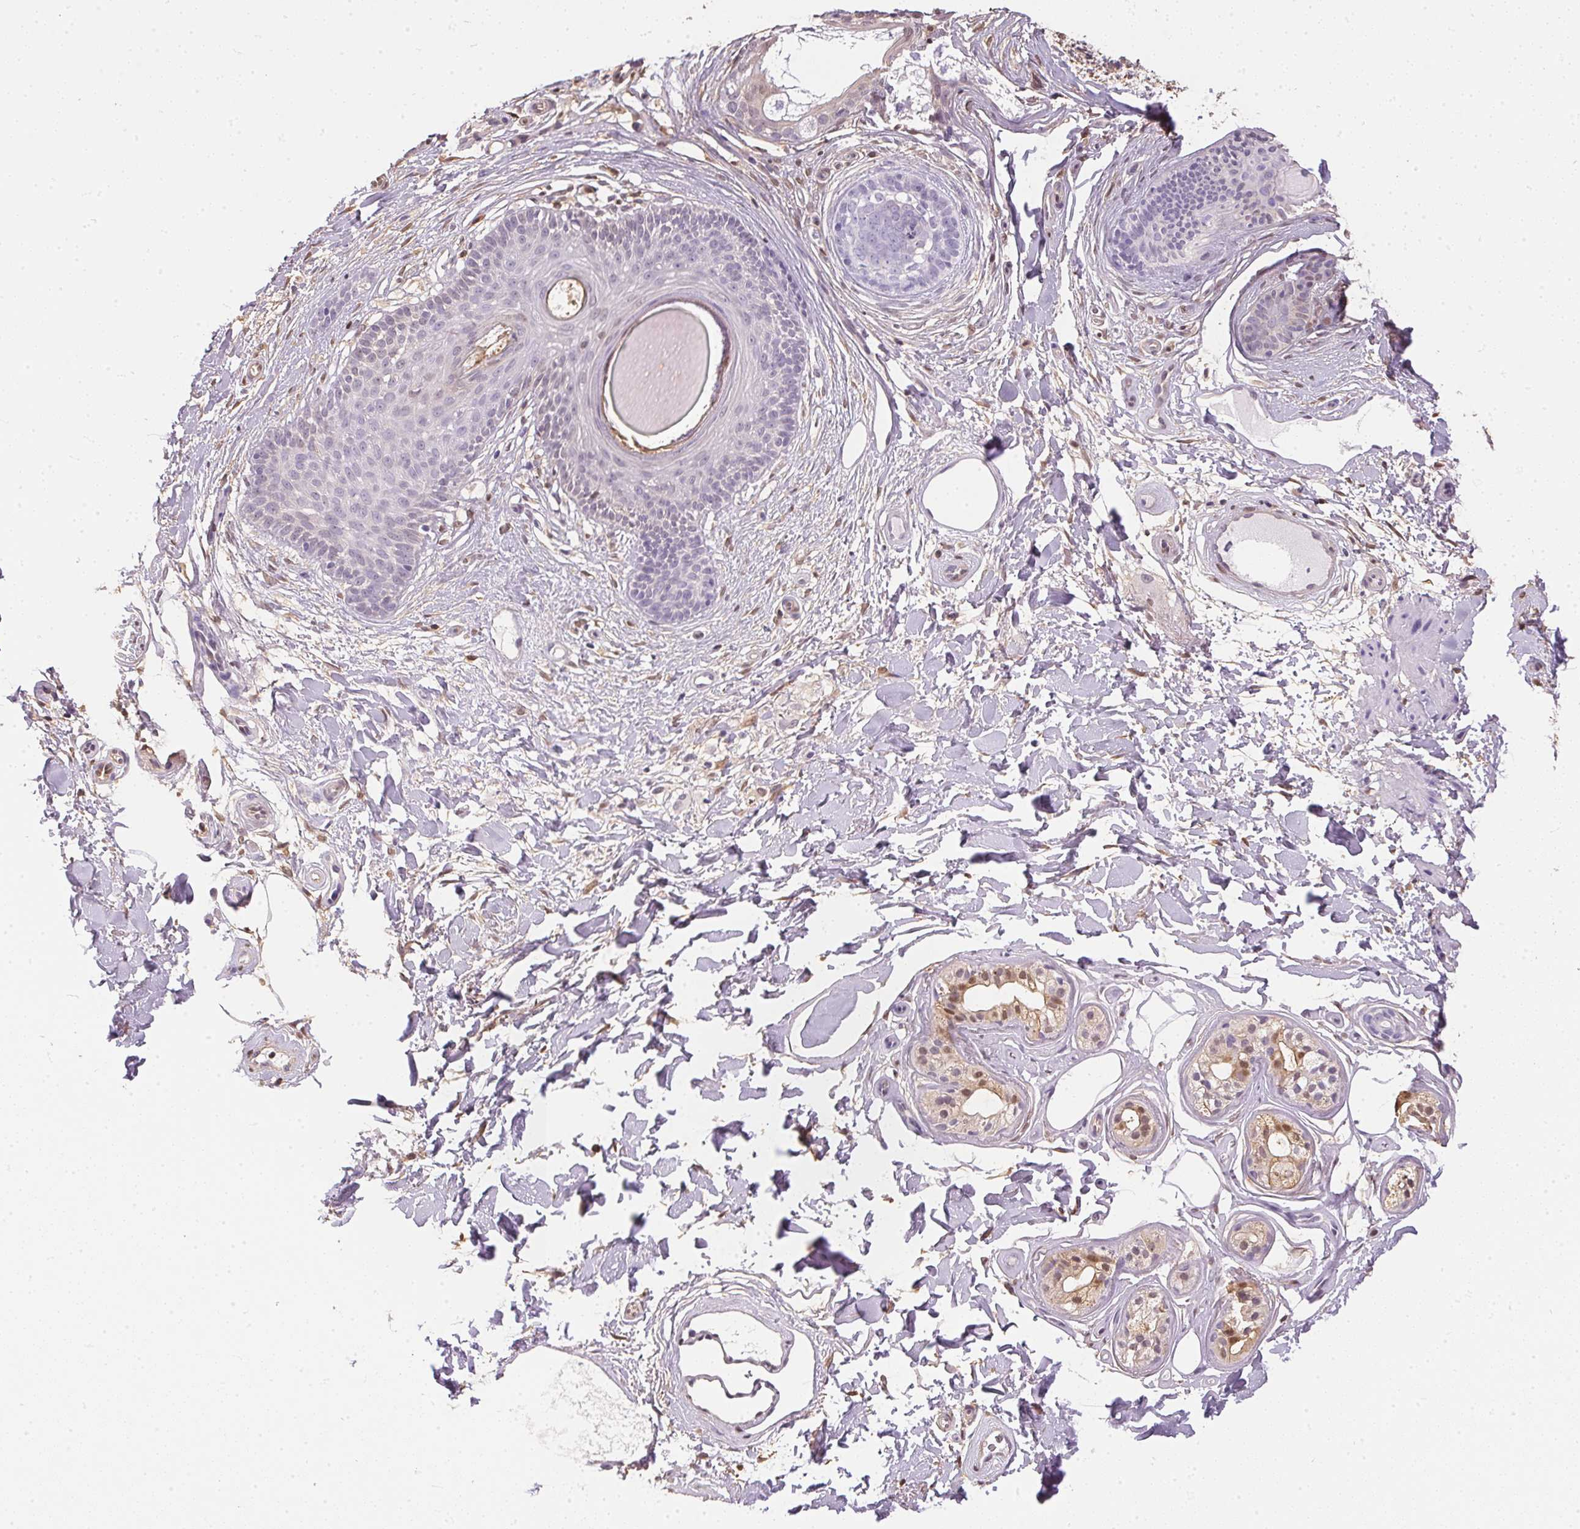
{"staining": {"intensity": "negative", "quantity": "none", "location": "none"}, "tissue": "skin cancer", "cell_type": "Tumor cells", "image_type": "cancer", "snomed": [{"axis": "morphology", "description": "Basal cell carcinoma"}, {"axis": "topography", "description": "Skin"}], "caption": "A histopathology image of skin basal cell carcinoma stained for a protein exhibits no brown staining in tumor cells. Brightfield microscopy of immunohistochemistry (IHC) stained with DAB (brown) and hematoxylin (blue), captured at high magnification.", "gene": "S100A3", "patient": {"sex": "male", "age": 89}}